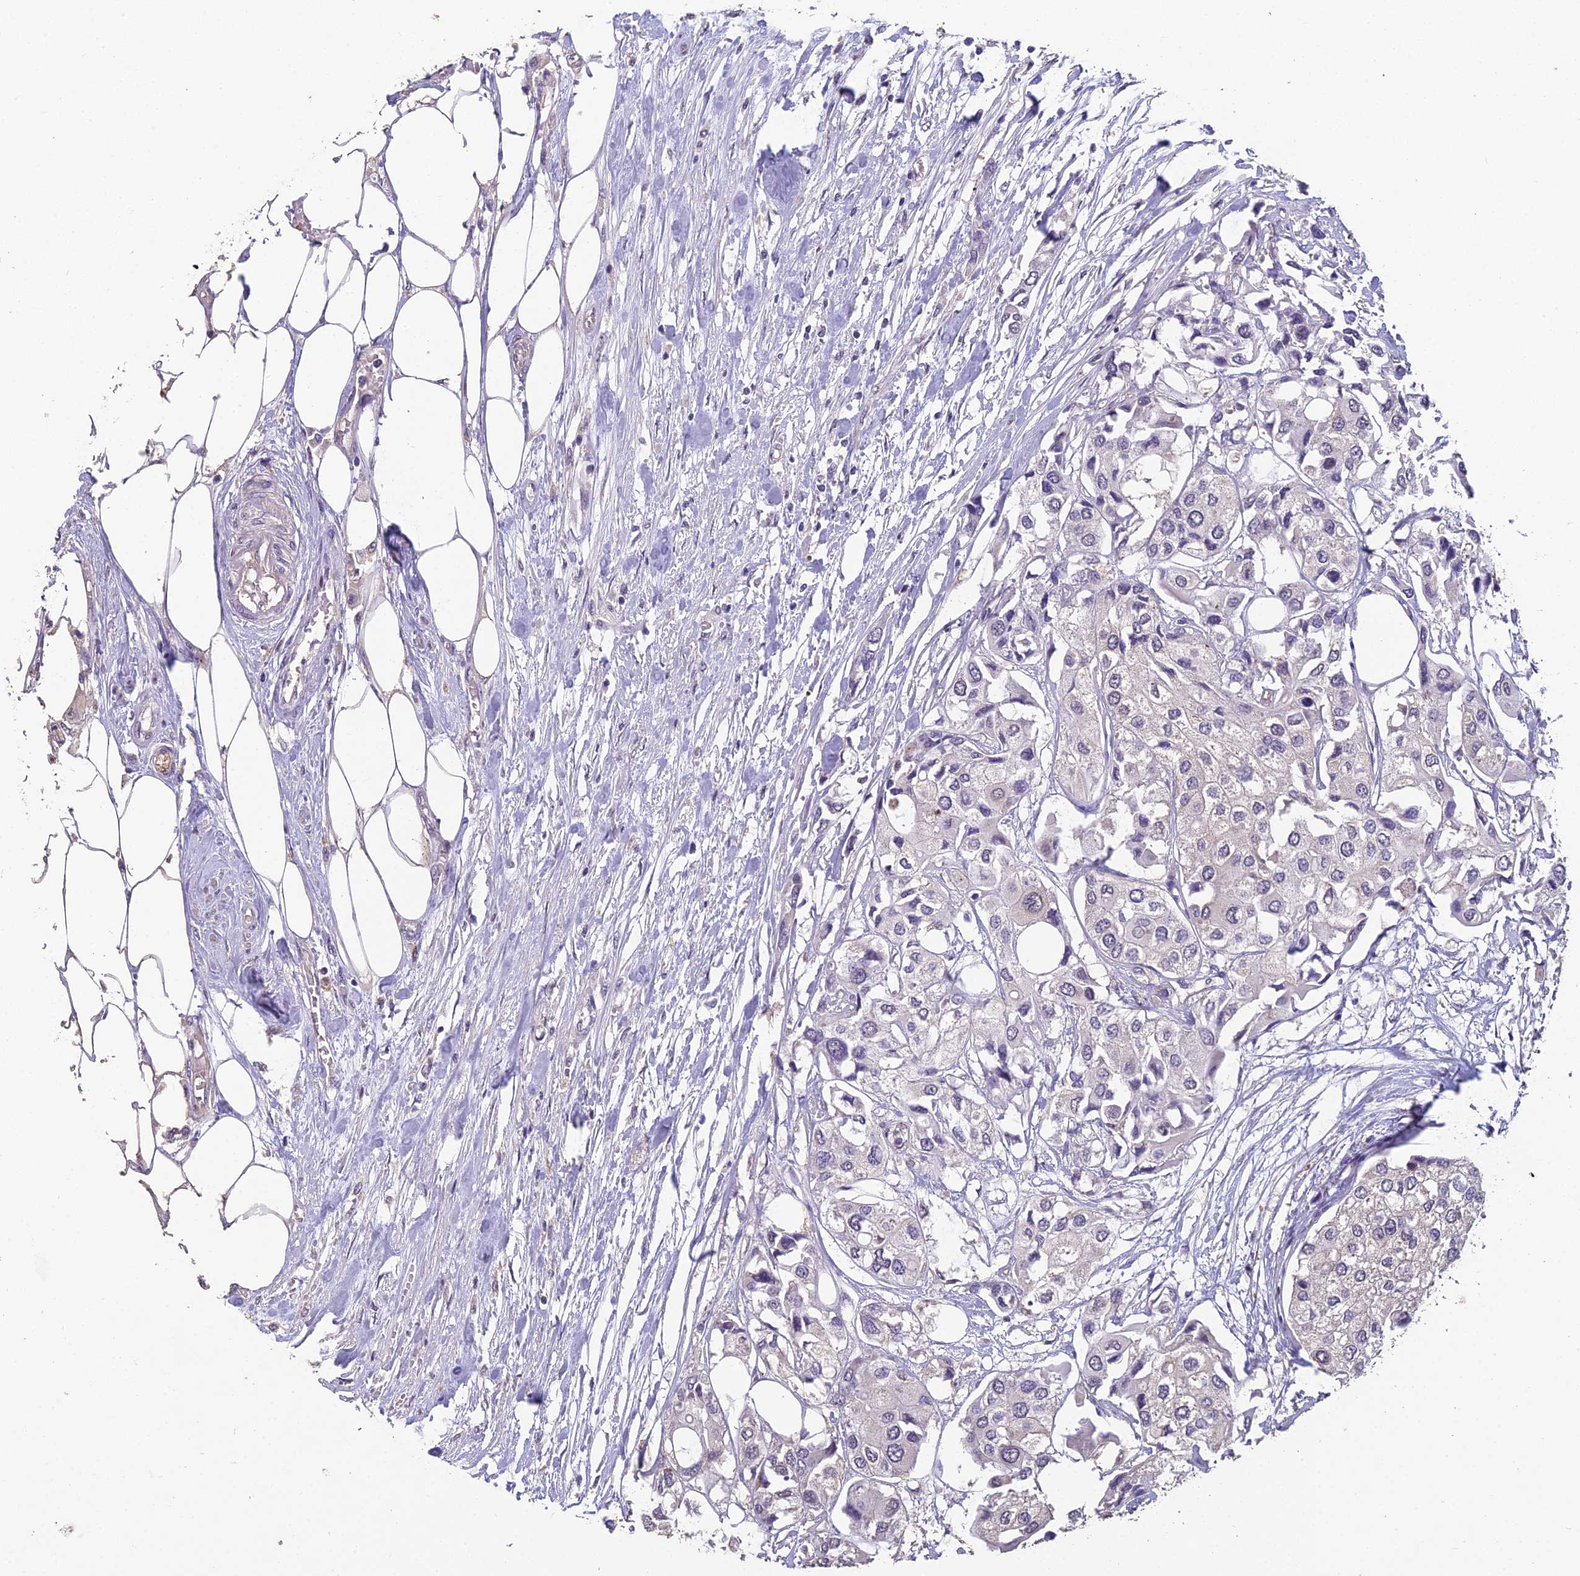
{"staining": {"intensity": "negative", "quantity": "none", "location": "none"}, "tissue": "urothelial cancer", "cell_type": "Tumor cells", "image_type": "cancer", "snomed": [{"axis": "morphology", "description": "Urothelial carcinoma, High grade"}, {"axis": "topography", "description": "Urinary bladder"}], "caption": "Immunohistochemistry (IHC) micrograph of neoplastic tissue: high-grade urothelial carcinoma stained with DAB (3,3'-diaminobenzidine) shows no significant protein staining in tumor cells. (Brightfield microscopy of DAB IHC at high magnification).", "gene": "CEACAM16", "patient": {"sex": "male", "age": 64}}